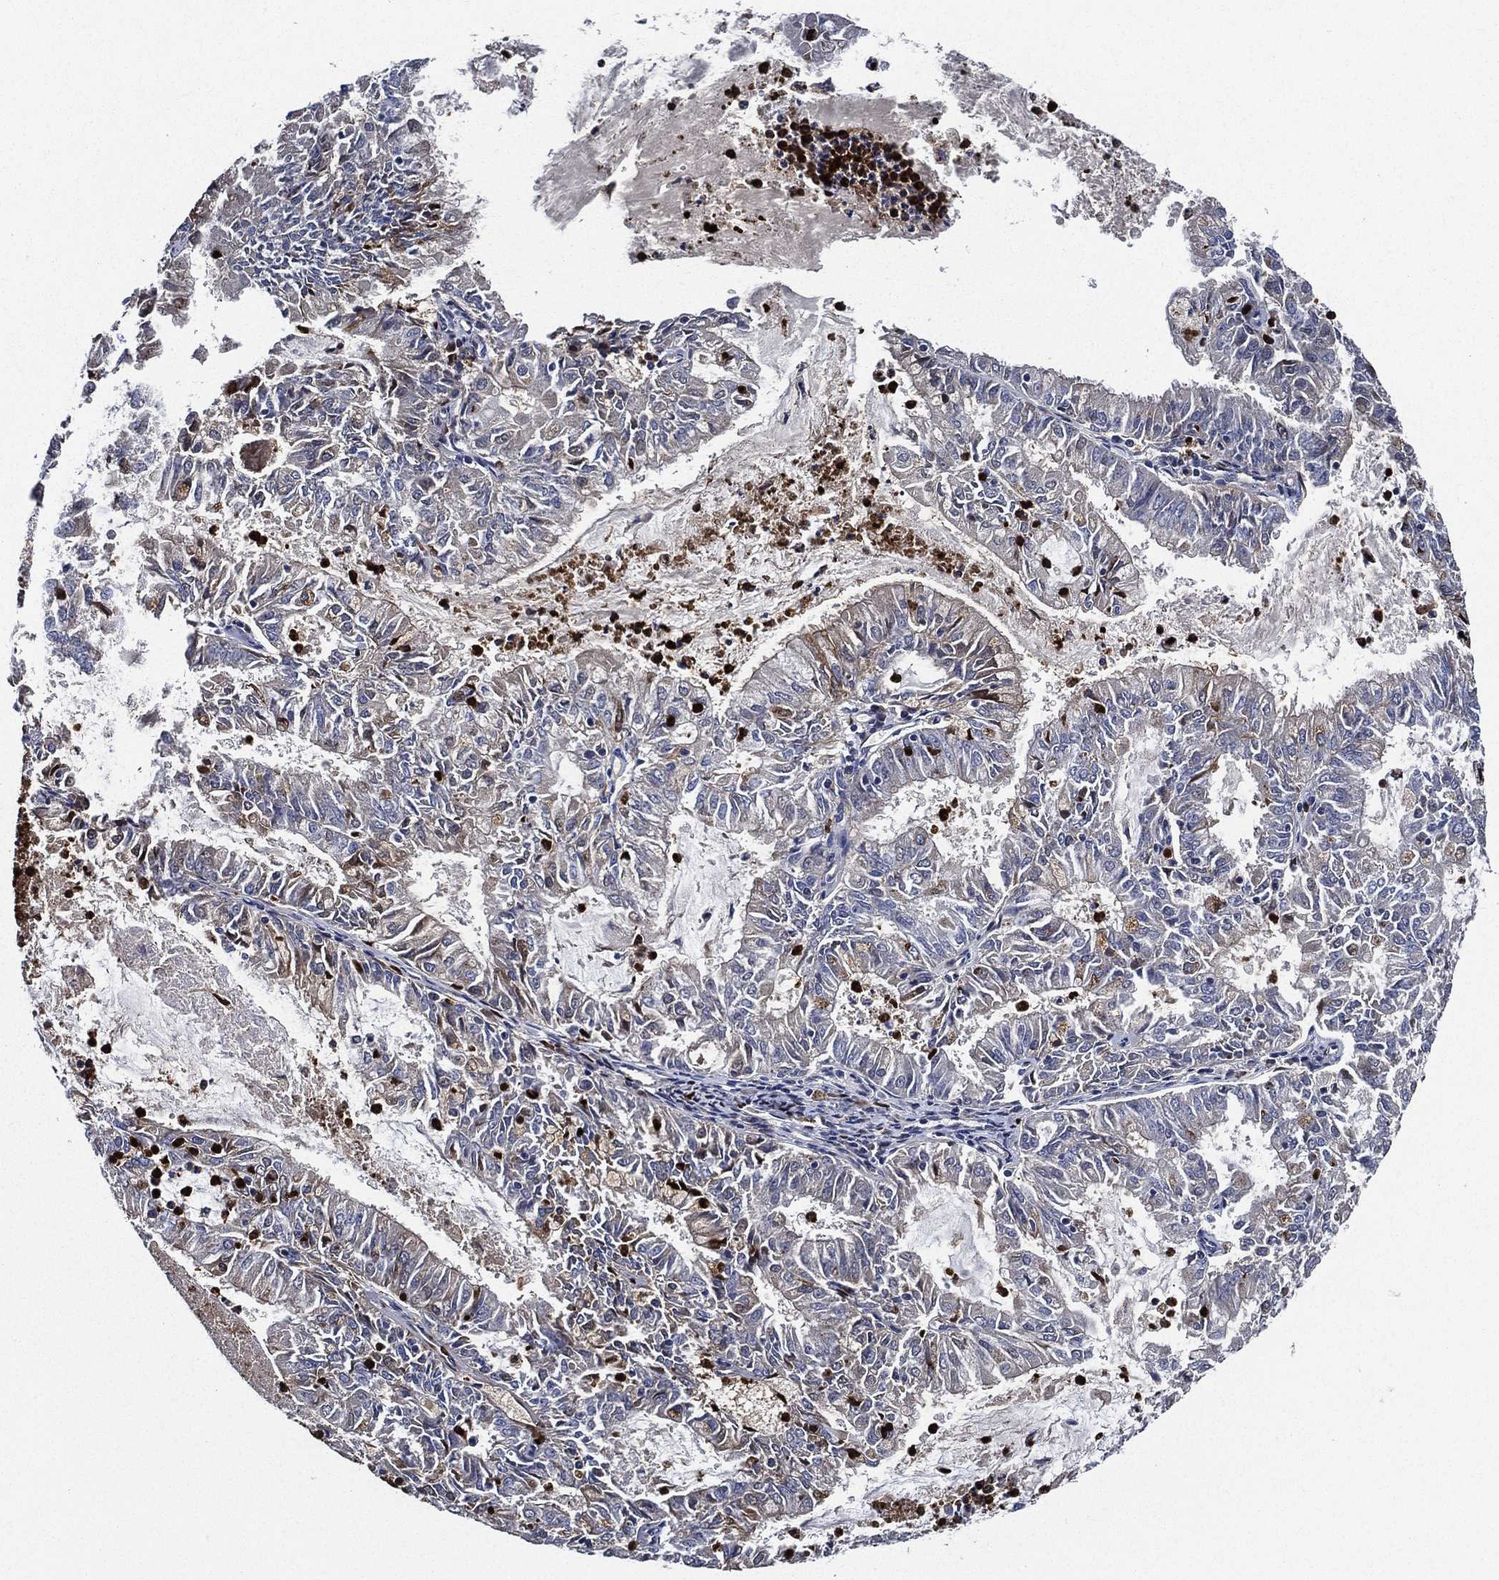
{"staining": {"intensity": "negative", "quantity": "none", "location": "none"}, "tissue": "endometrial cancer", "cell_type": "Tumor cells", "image_type": "cancer", "snomed": [{"axis": "morphology", "description": "Adenocarcinoma, NOS"}, {"axis": "topography", "description": "Endometrium"}], "caption": "Endometrial adenocarcinoma stained for a protein using IHC reveals no expression tumor cells.", "gene": "KIF20B", "patient": {"sex": "female", "age": 57}}